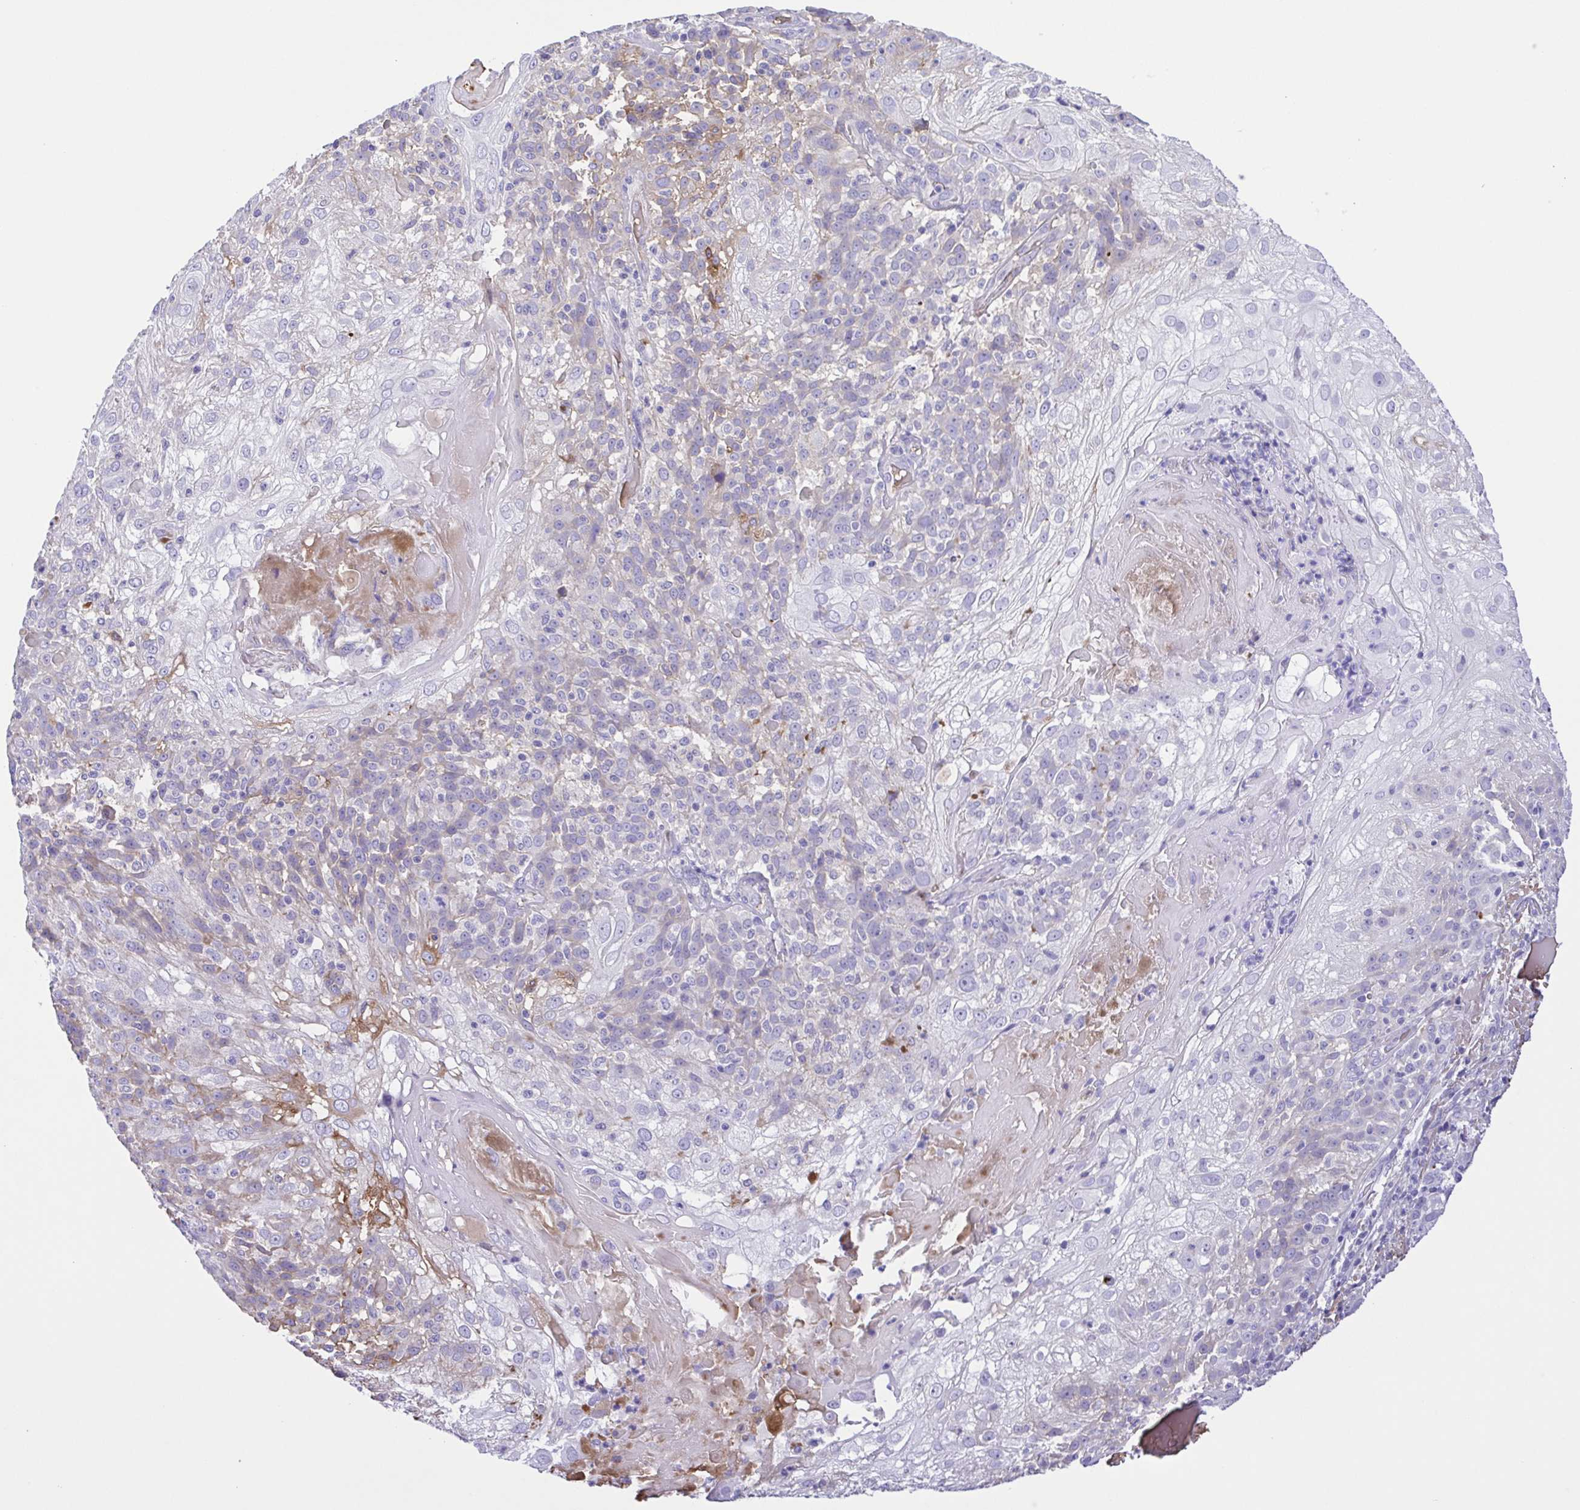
{"staining": {"intensity": "weak", "quantity": "<25%", "location": "cytoplasmic/membranous"}, "tissue": "skin cancer", "cell_type": "Tumor cells", "image_type": "cancer", "snomed": [{"axis": "morphology", "description": "Normal tissue, NOS"}, {"axis": "morphology", "description": "Squamous cell carcinoma, NOS"}, {"axis": "topography", "description": "Skin"}], "caption": "A photomicrograph of skin cancer stained for a protein exhibits no brown staining in tumor cells.", "gene": "IGFL1", "patient": {"sex": "female", "age": 83}}